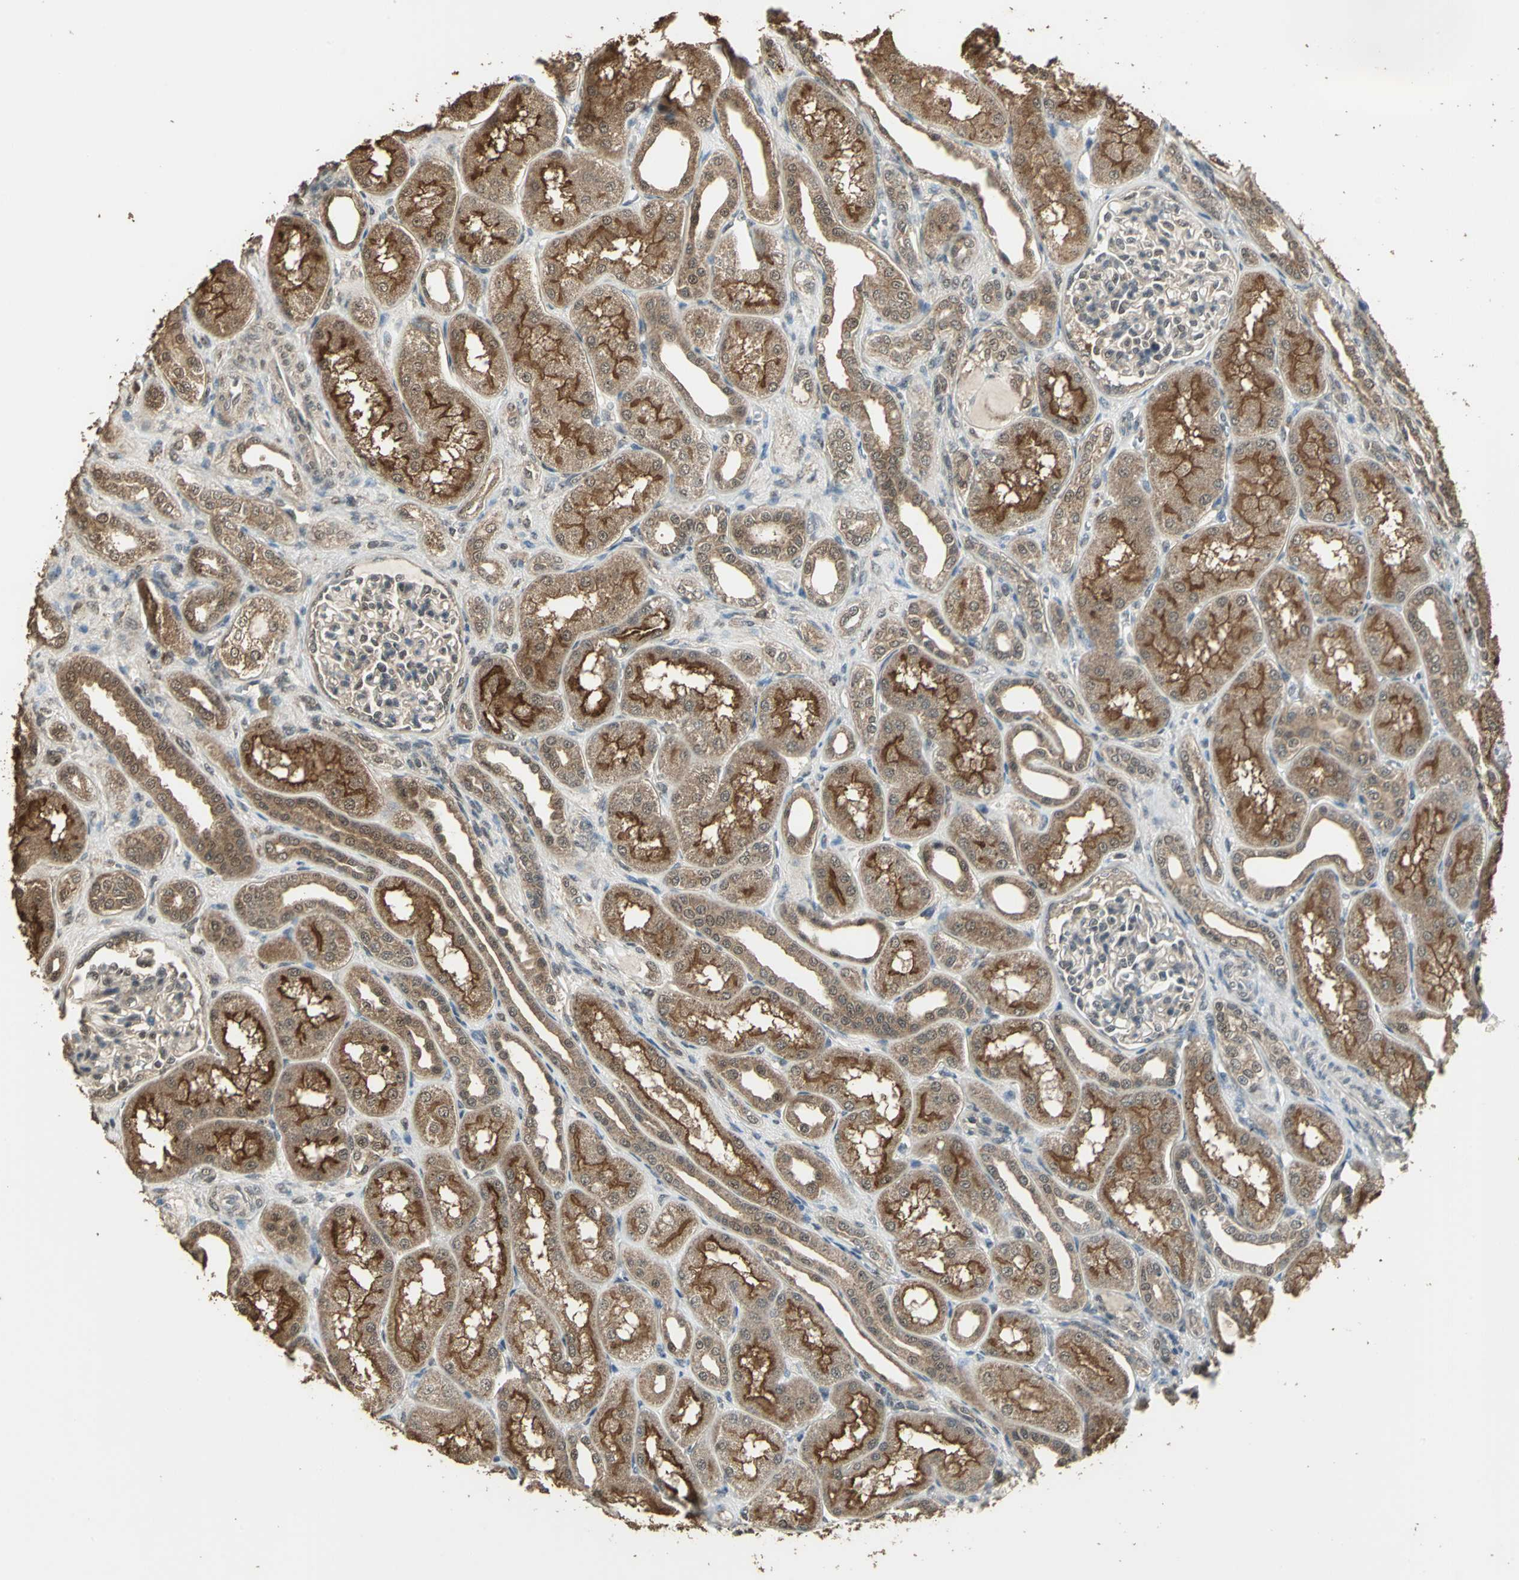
{"staining": {"intensity": "weak", "quantity": "<25%", "location": "cytoplasmic/membranous"}, "tissue": "kidney", "cell_type": "Cells in glomeruli", "image_type": "normal", "snomed": [{"axis": "morphology", "description": "Normal tissue, NOS"}, {"axis": "topography", "description": "Kidney"}], "caption": "Image shows no significant protein positivity in cells in glomeruli of normal kidney.", "gene": "UCHL5", "patient": {"sex": "male", "age": 7}}